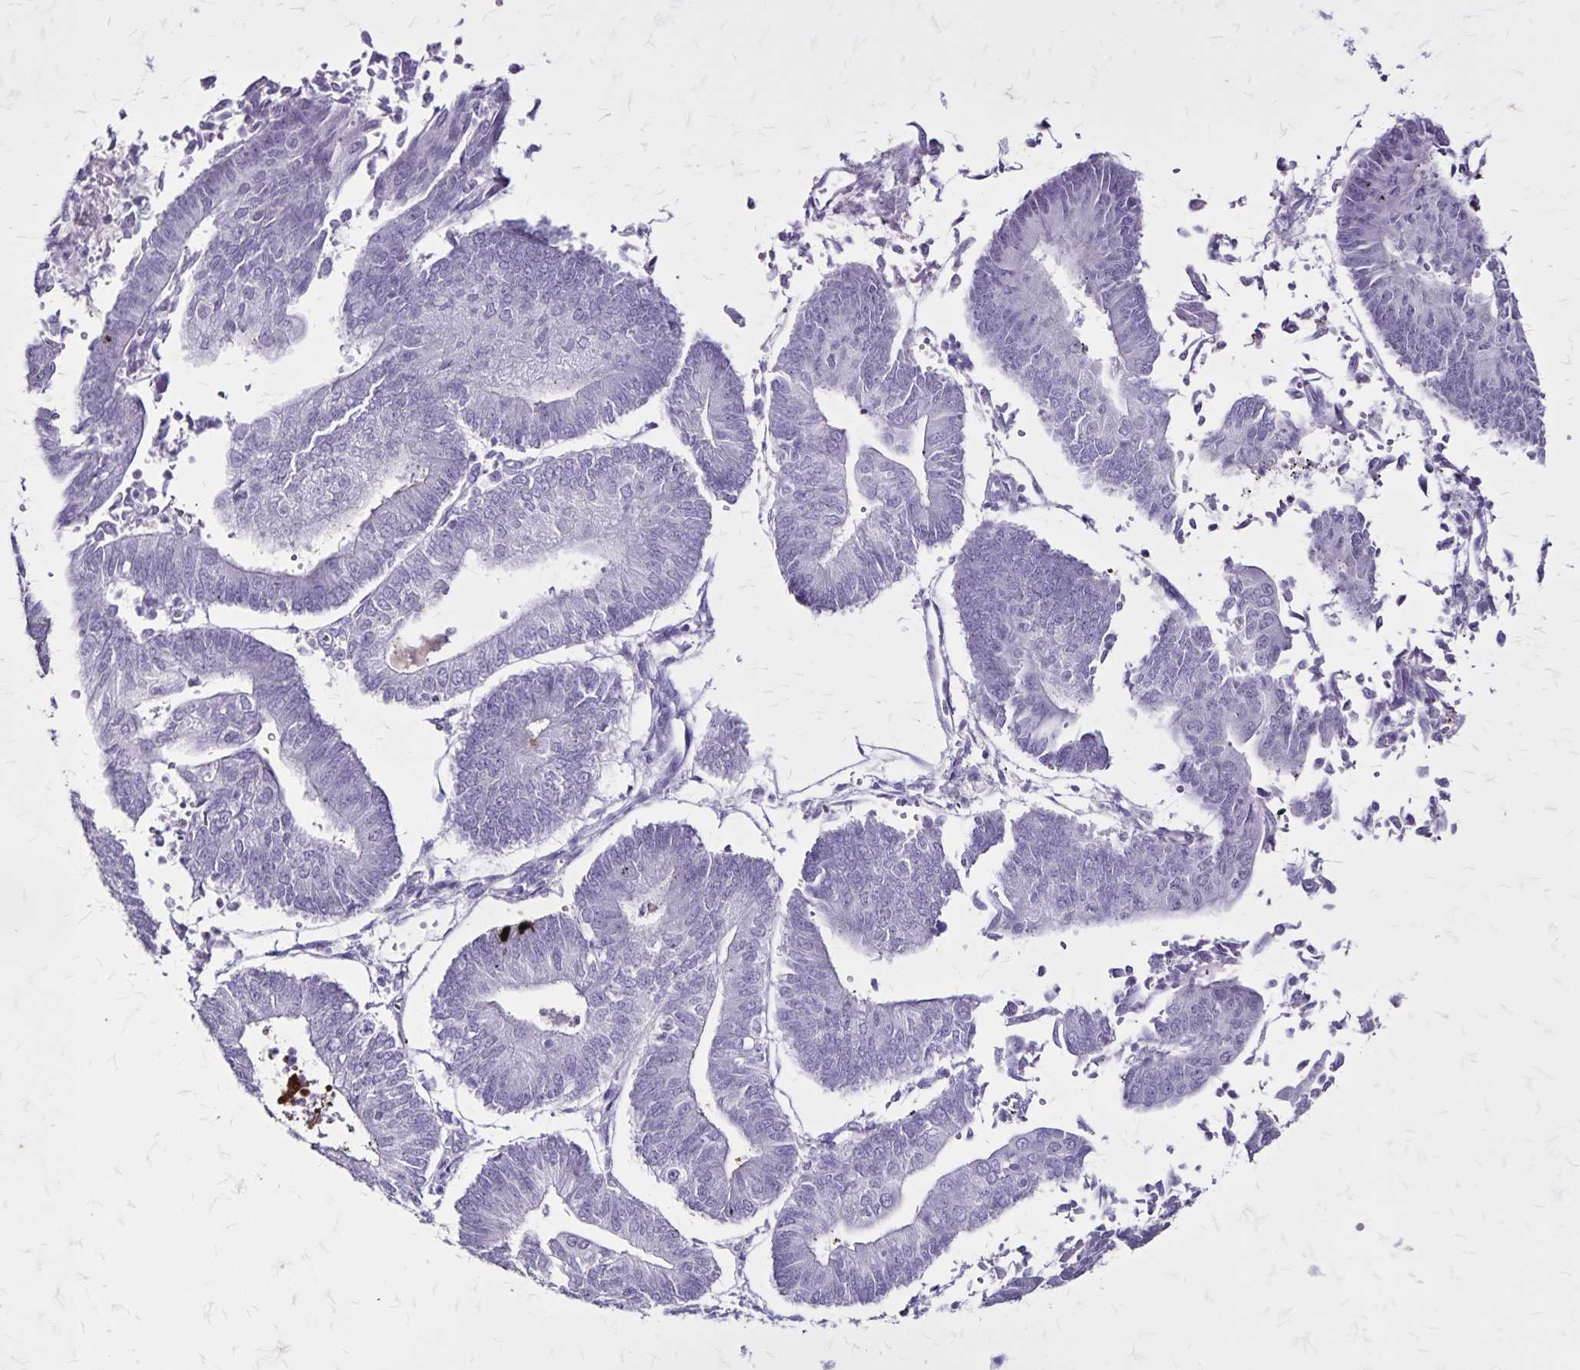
{"staining": {"intensity": "negative", "quantity": "none", "location": "none"}, "tissue": "endometrial cancer", "cell_type": "Tumor cells", "image_type": "cancer", "snomed": [{"axis": "morphology", "description": "Adenocarcinoma, NOS"}, {"axis": "topography", "description": "Endometrium"}], "caption": "Immunohistochemistry (IHC) of human endometrial cancer exhibits no staining in tumor cells. Nuclei are stained in blue.", "gene": "KRT2", "patient": {"sex": "female", "age": 65}}